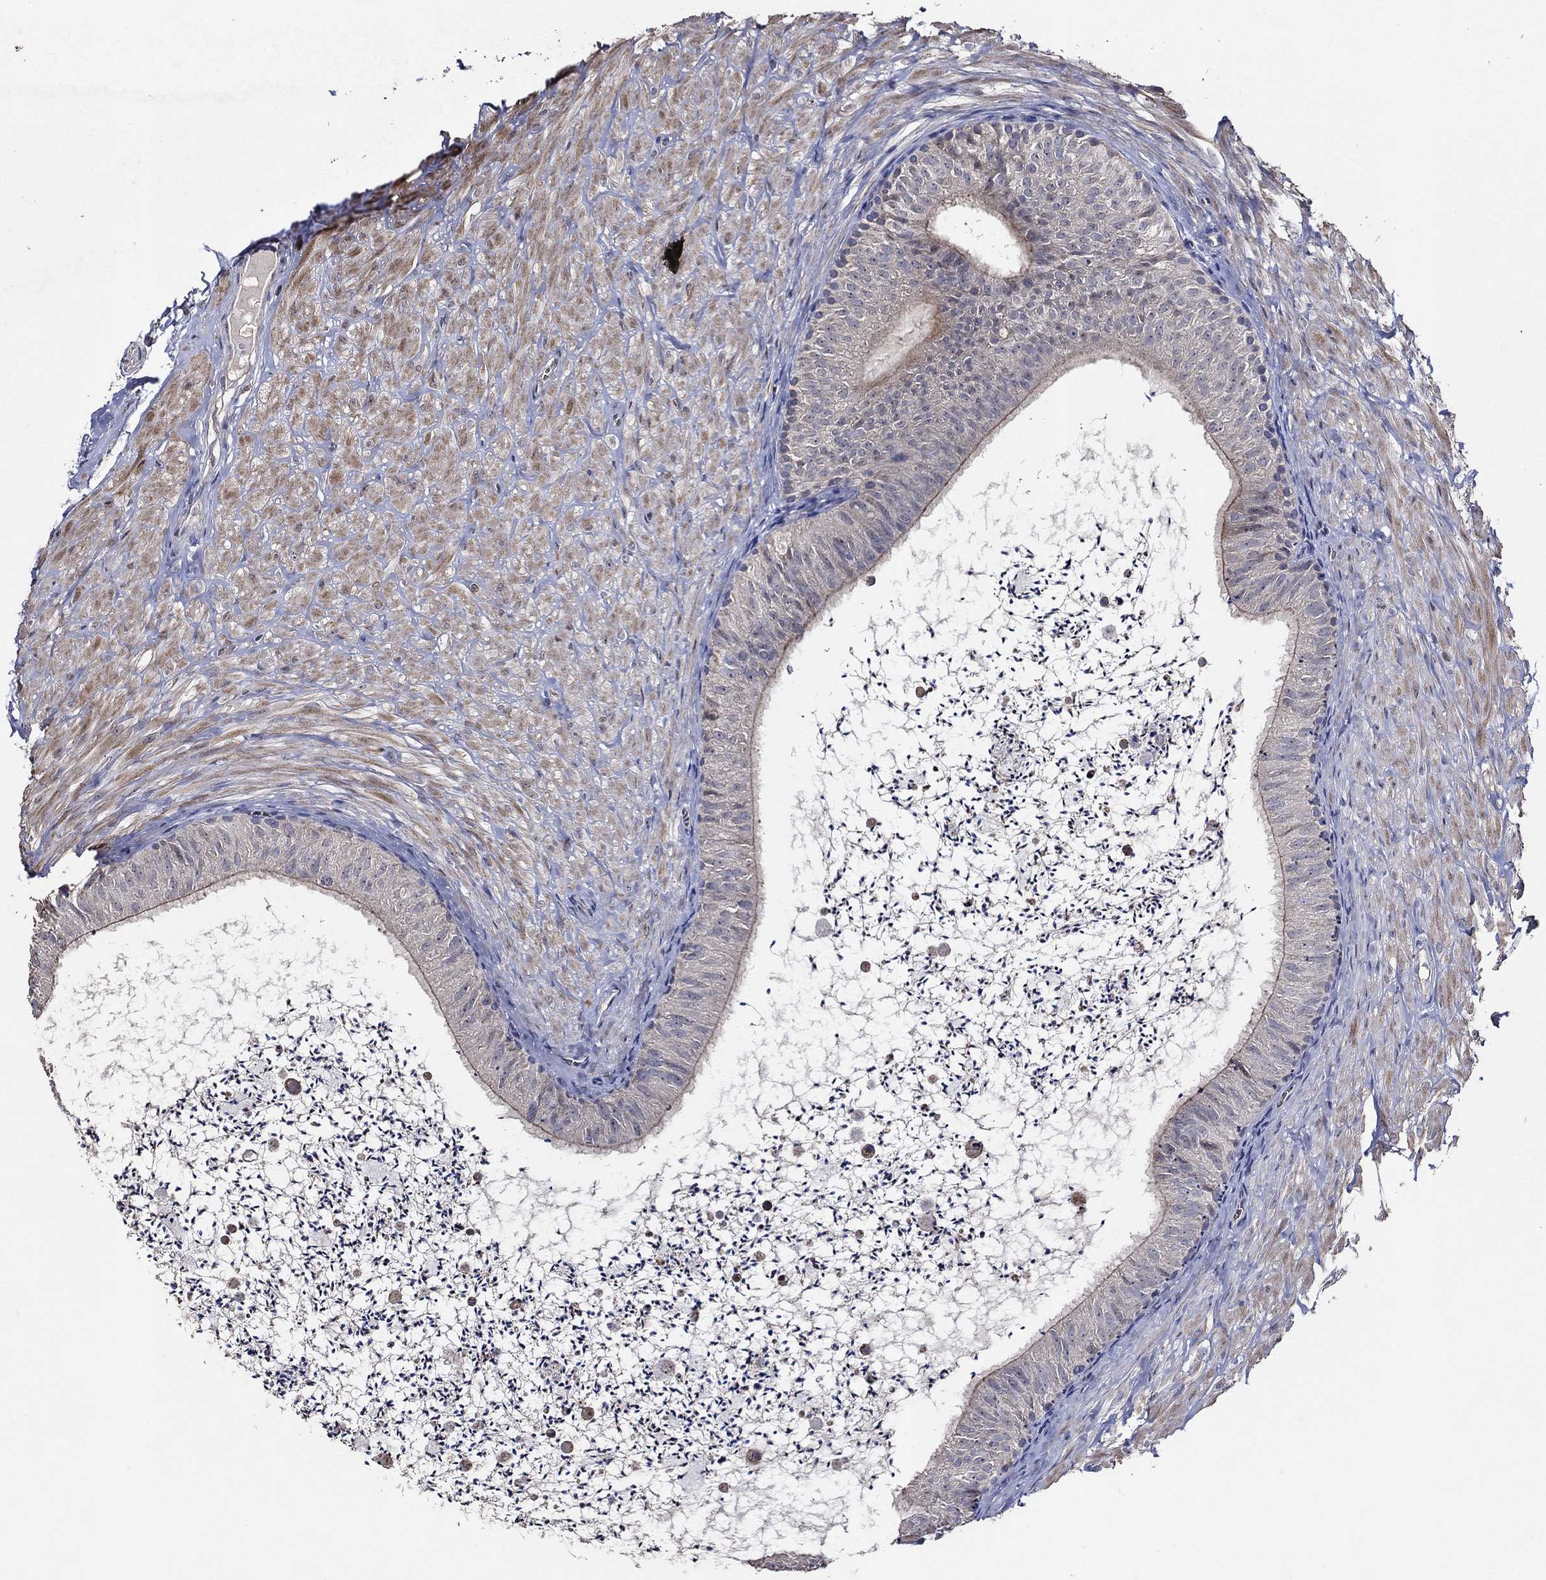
{"staining": {"intensity": "weak", "quantity": "<25%", "location": "cytoplasmic/membranous"}, "tissue": "epididymis", "cell_type": "Glandular cells", "image_type": "normal", "snomed": [{"axis": "morphology", "description": "Normal tissue, NOS"}, {"axis": "topography", "description": "Epididymis"}], "caption": "Human epididymis stained for a protein using immunohistochemistry shows no staining in glandular cells.", "gene": "HAP1", "patient": {"sex": "male", "age": 32}}